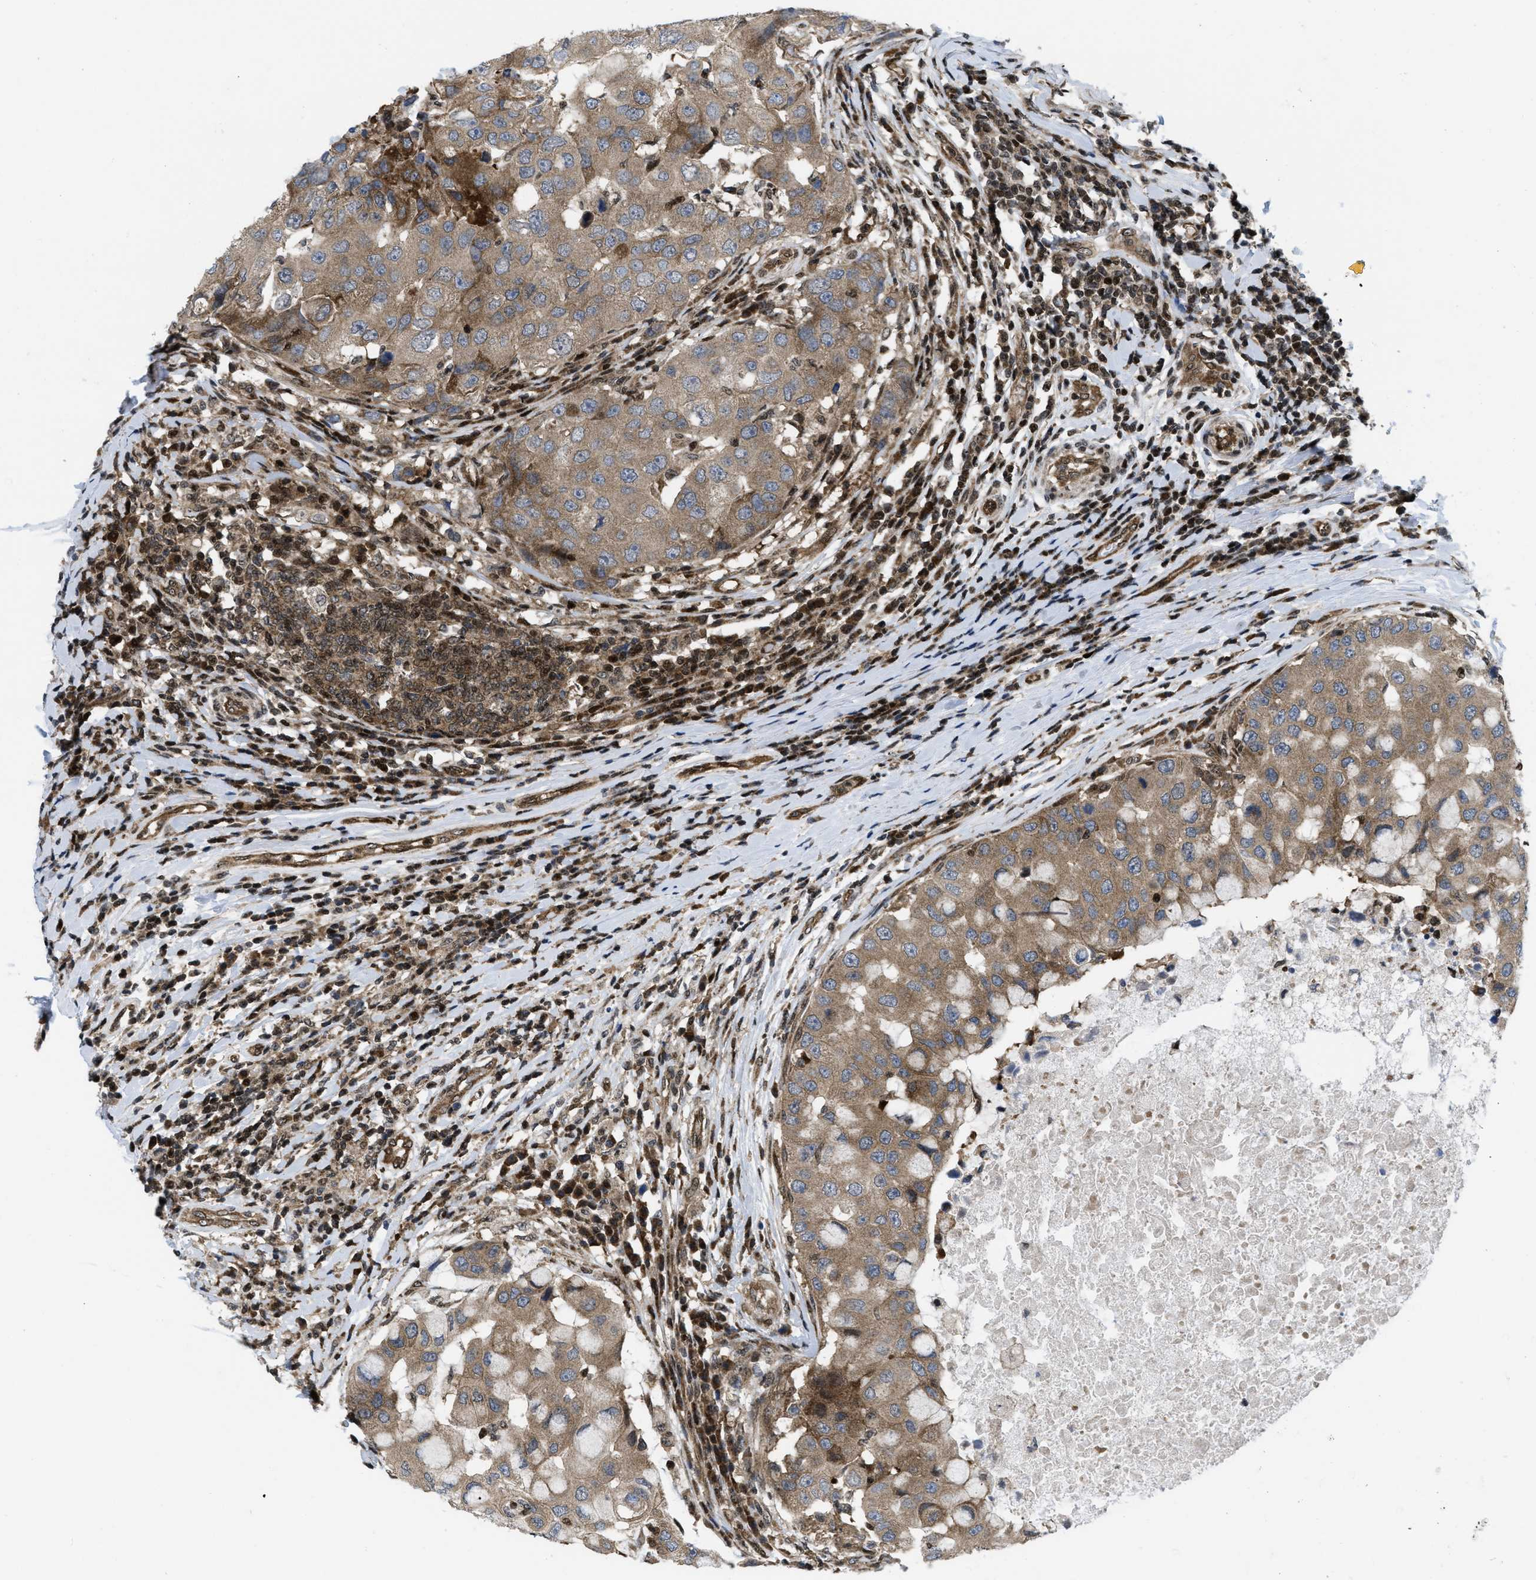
{"staining": {"intensity": "moderate", "quantity": ">75%", "location": "cytoplasmic/membranous"}, "tissue": "breast cancer", "cell_type": "Tumor cells", "image_type": "cancer", "snomed": [{"axis": "morphology", "description": "Duct carcinoma"}, {"axis": "topography", "description": "Breast"}], "caption": "Protein positivity by immunohistochemistry (IHC) shows moderate cytoplasmic/membranous staining in about >75% of tumor cells in breast intraductal carcinoma.", "gene": "PPP2CB", "patient": {"sex": "female", "age": 27}}